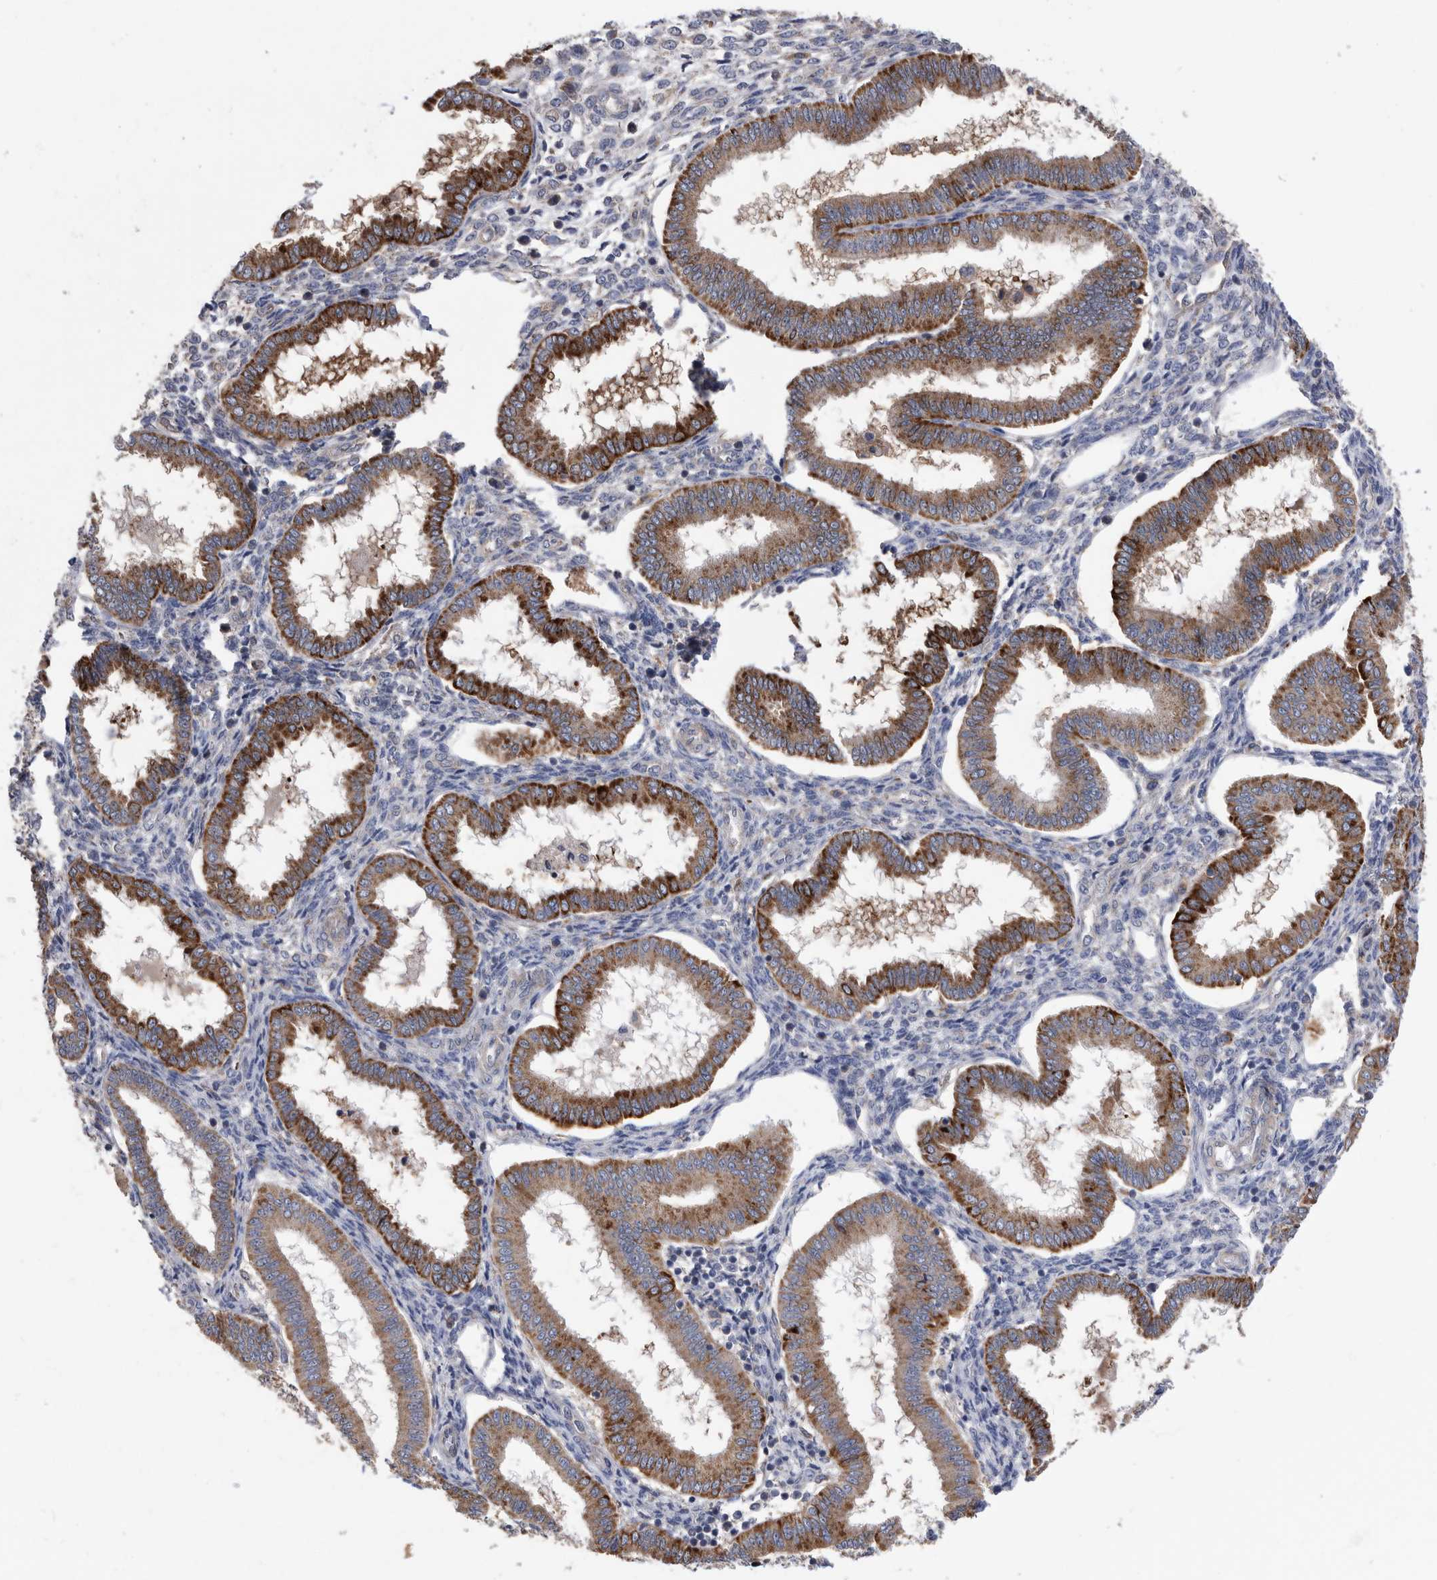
{"staining": {"intensity": "negative", "quantity": "none", "location": "none"}, "tissue": "endometrium", "cell_type": "Cells in endometrial stroma", "image_type": "normal", "snomed": [{"axis": "morphology", "description": "Normal tissue, NOS"}, {"axis": "topography", "description": "Endometrium"}], "caption": "Immunohistochemistry histopathology image of normal endometrium stained for a protein (brown), which exhibits no positivity in cells in endometrial stroma.", "gene": "BAIAP3", "patient": {"sex": "female", "age": 24}}